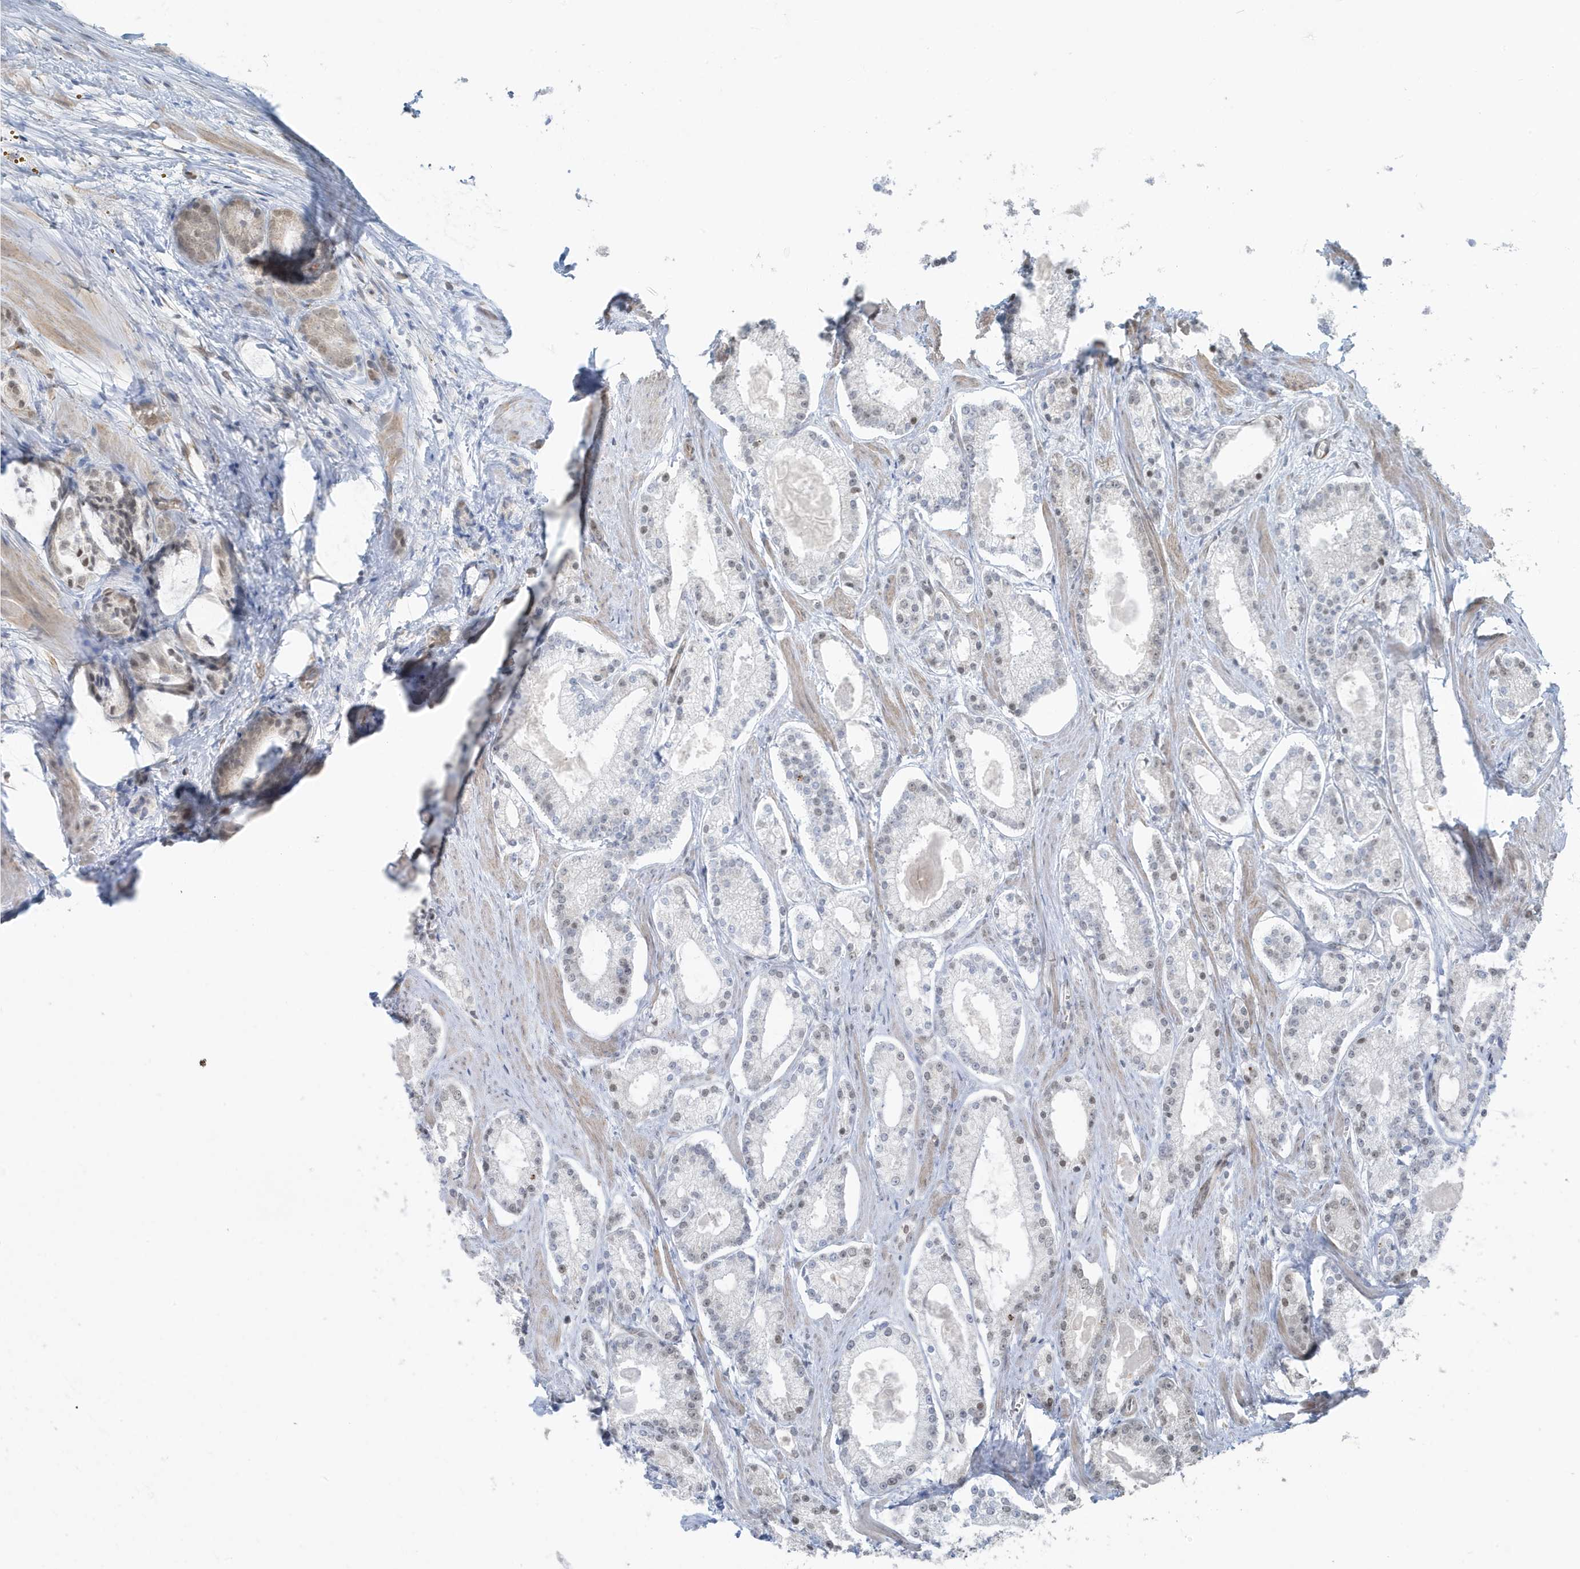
{"staining": {"intensity": "negative", "quantity": "none", "location": "none"}, "tissue": "prostate cancer", "cell_type": "Tumor cells", "image_type": "cancer", "snomed": [{"axis": "morphology", "description": "Adenocarcinoma, Low grade"}, {"axis": "topography", "description": "Prostate"}], "caption": "This is an immunohistochemistry image of prostate cancer (low-grade adenocarcinoma). There is no staining in tumor cells.", "gene": "CHCHD4", "patient": {"sex": "male", "age": 54}}